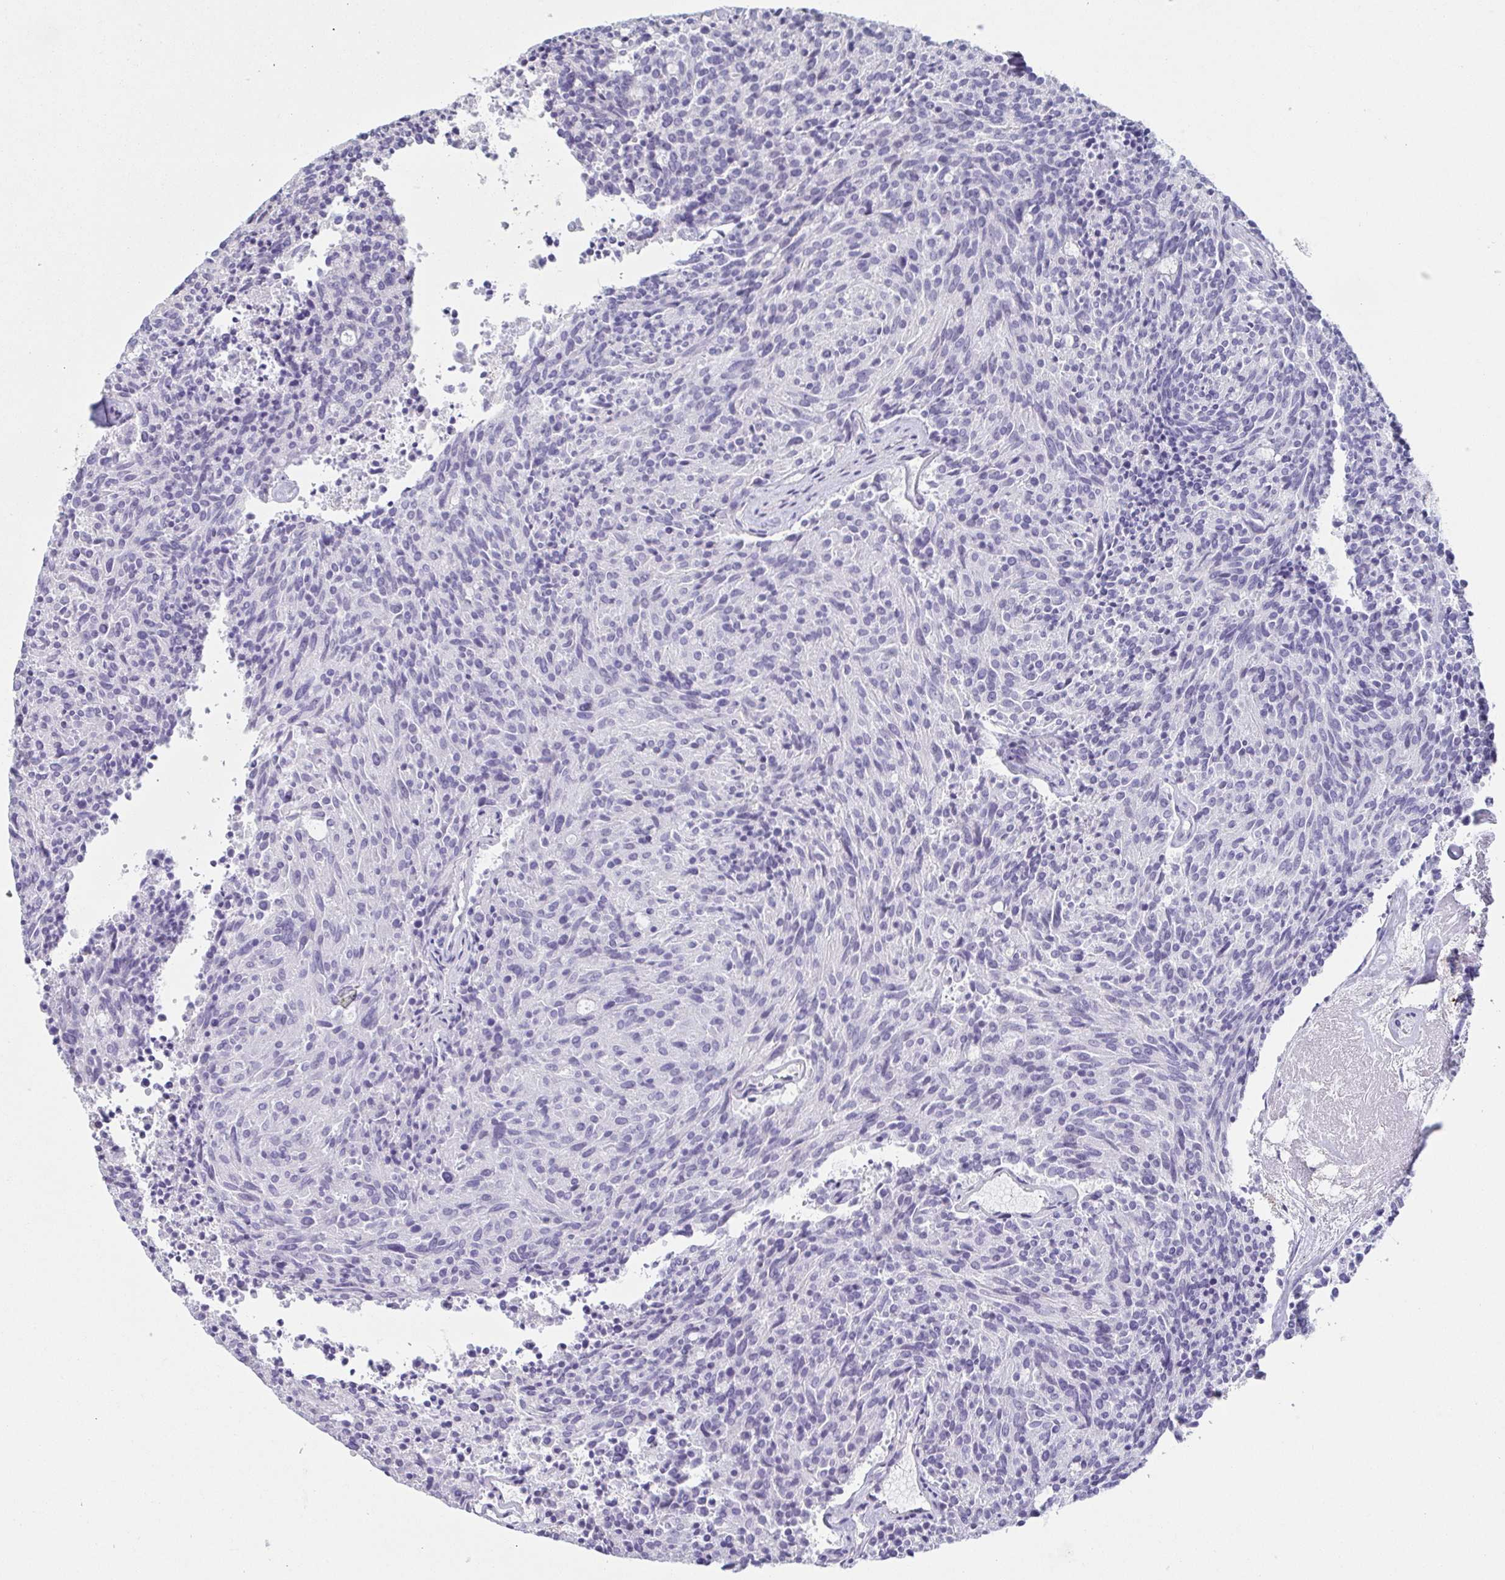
{"staining": {"intensity": "negative", "quantity": "none", "location": "none"}, "tissue": "carcinoid", "cell_type": "Tumor cells", "image_type": "cancer", "snomed": [{"axis": "morphology", "description": "Carcinoid, malignant, NOS"}, {"axis": "topography", "description": "Pancreas"}], "caption": "Immunohistochemical staining of human malignant carcinoid demonstrates no significant expression in tumor cells.", "gene": "PRR4", "patient": {"sex": "female", "age": 54}}